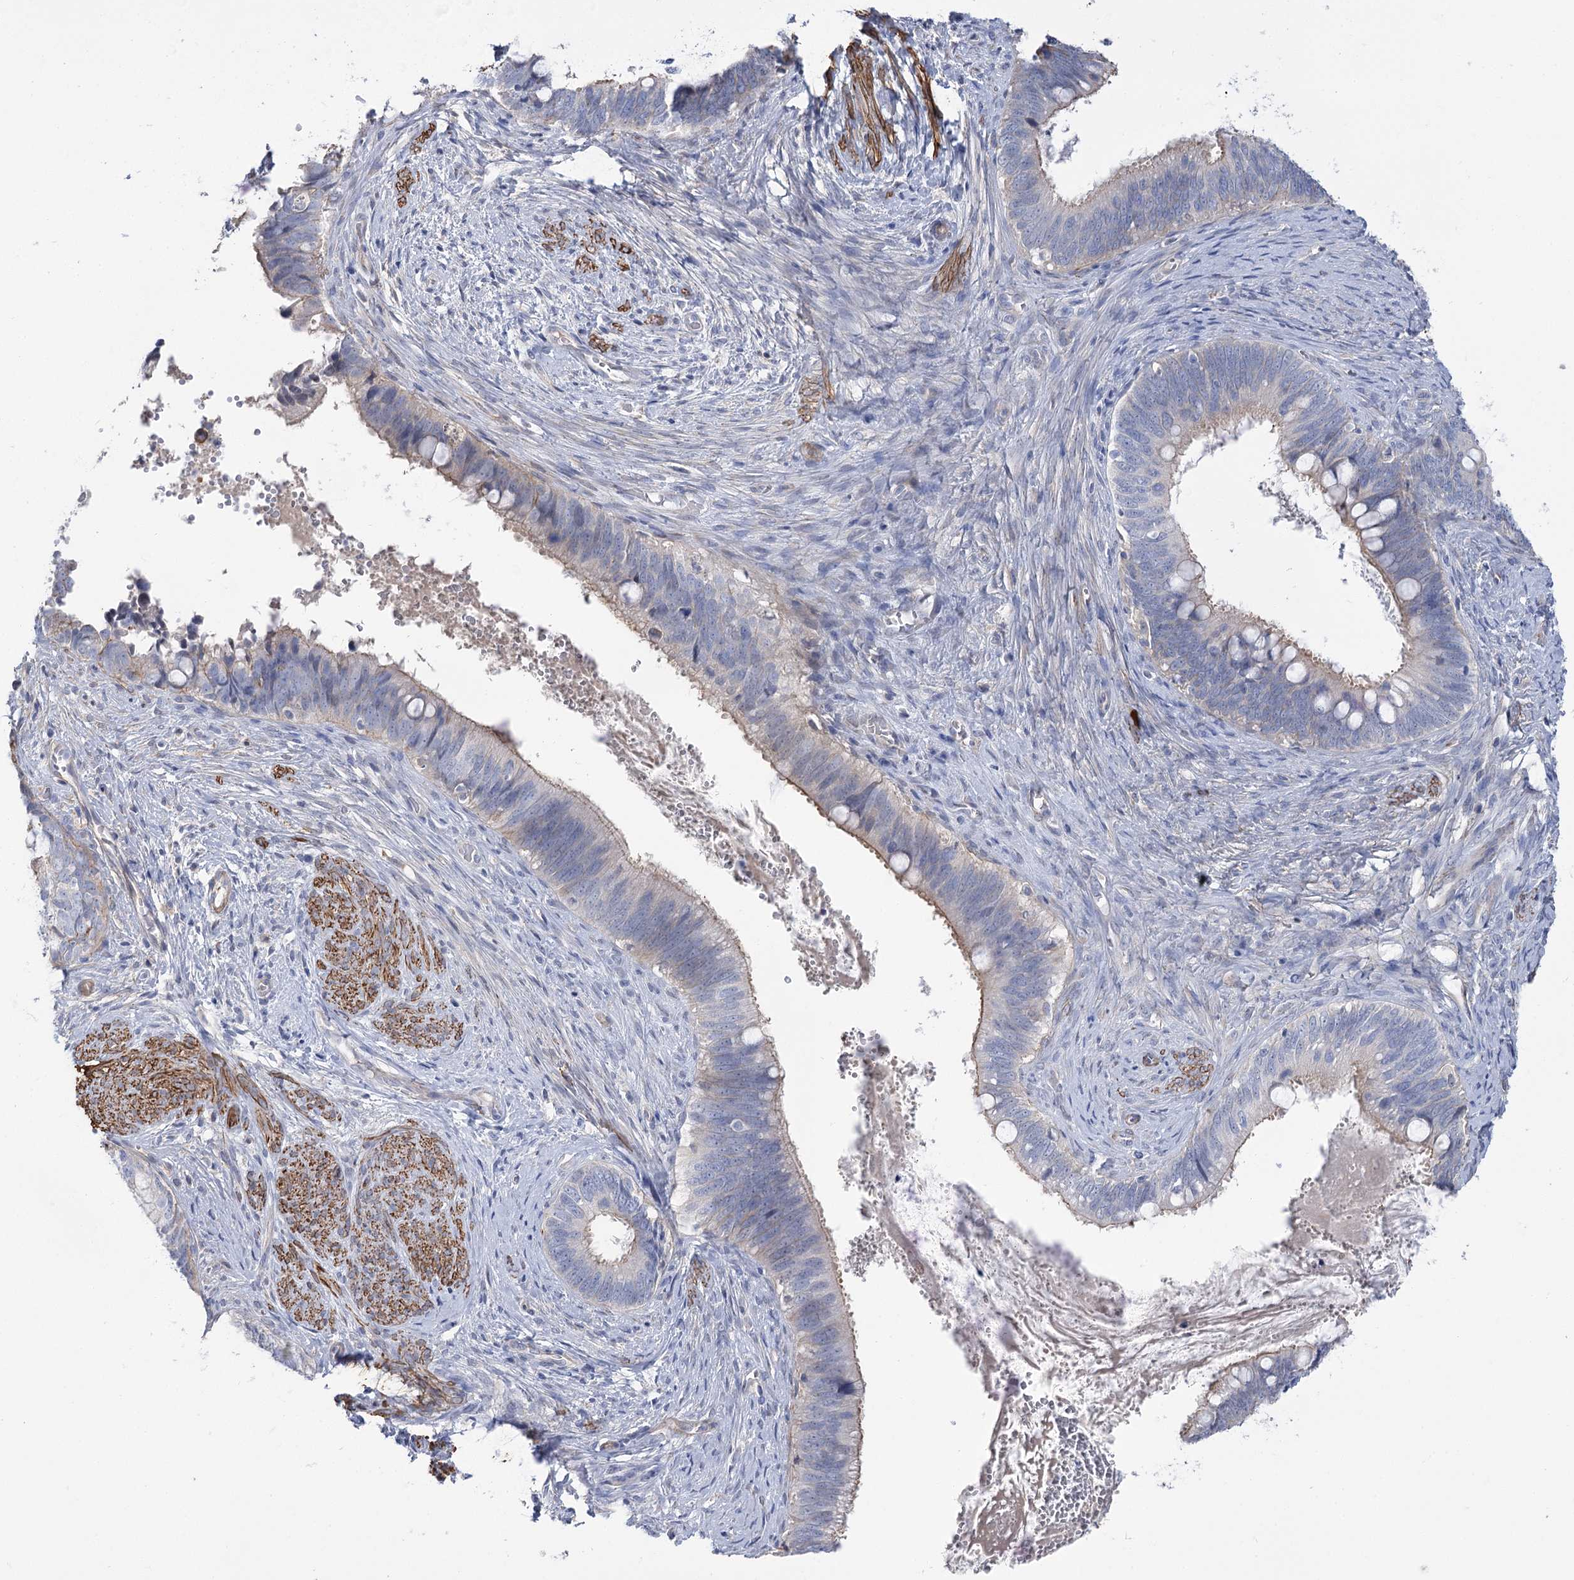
{"staining": {"intensity": "weak", "quantity": "25%-75%", "location": "cytoplasmic/membranous"}, "tissue": "cervical cancer", "cell_type": "Tumor cells", "image_type": "cancer", "snomed": [{"axis": "morphology", "description": "Adenocarcinoma, NOS"}, {"axis": "topography", "description": "Cervix"}], "caption": "DAB immunohistochemical staining of human cervical adenocarcinoma shows weak cytoplasmic/membranous protein expression in approximately 25%-75% of tumor cells.", "gene": "WASHC3", "patient": {"sex": "female", "age": 42}}